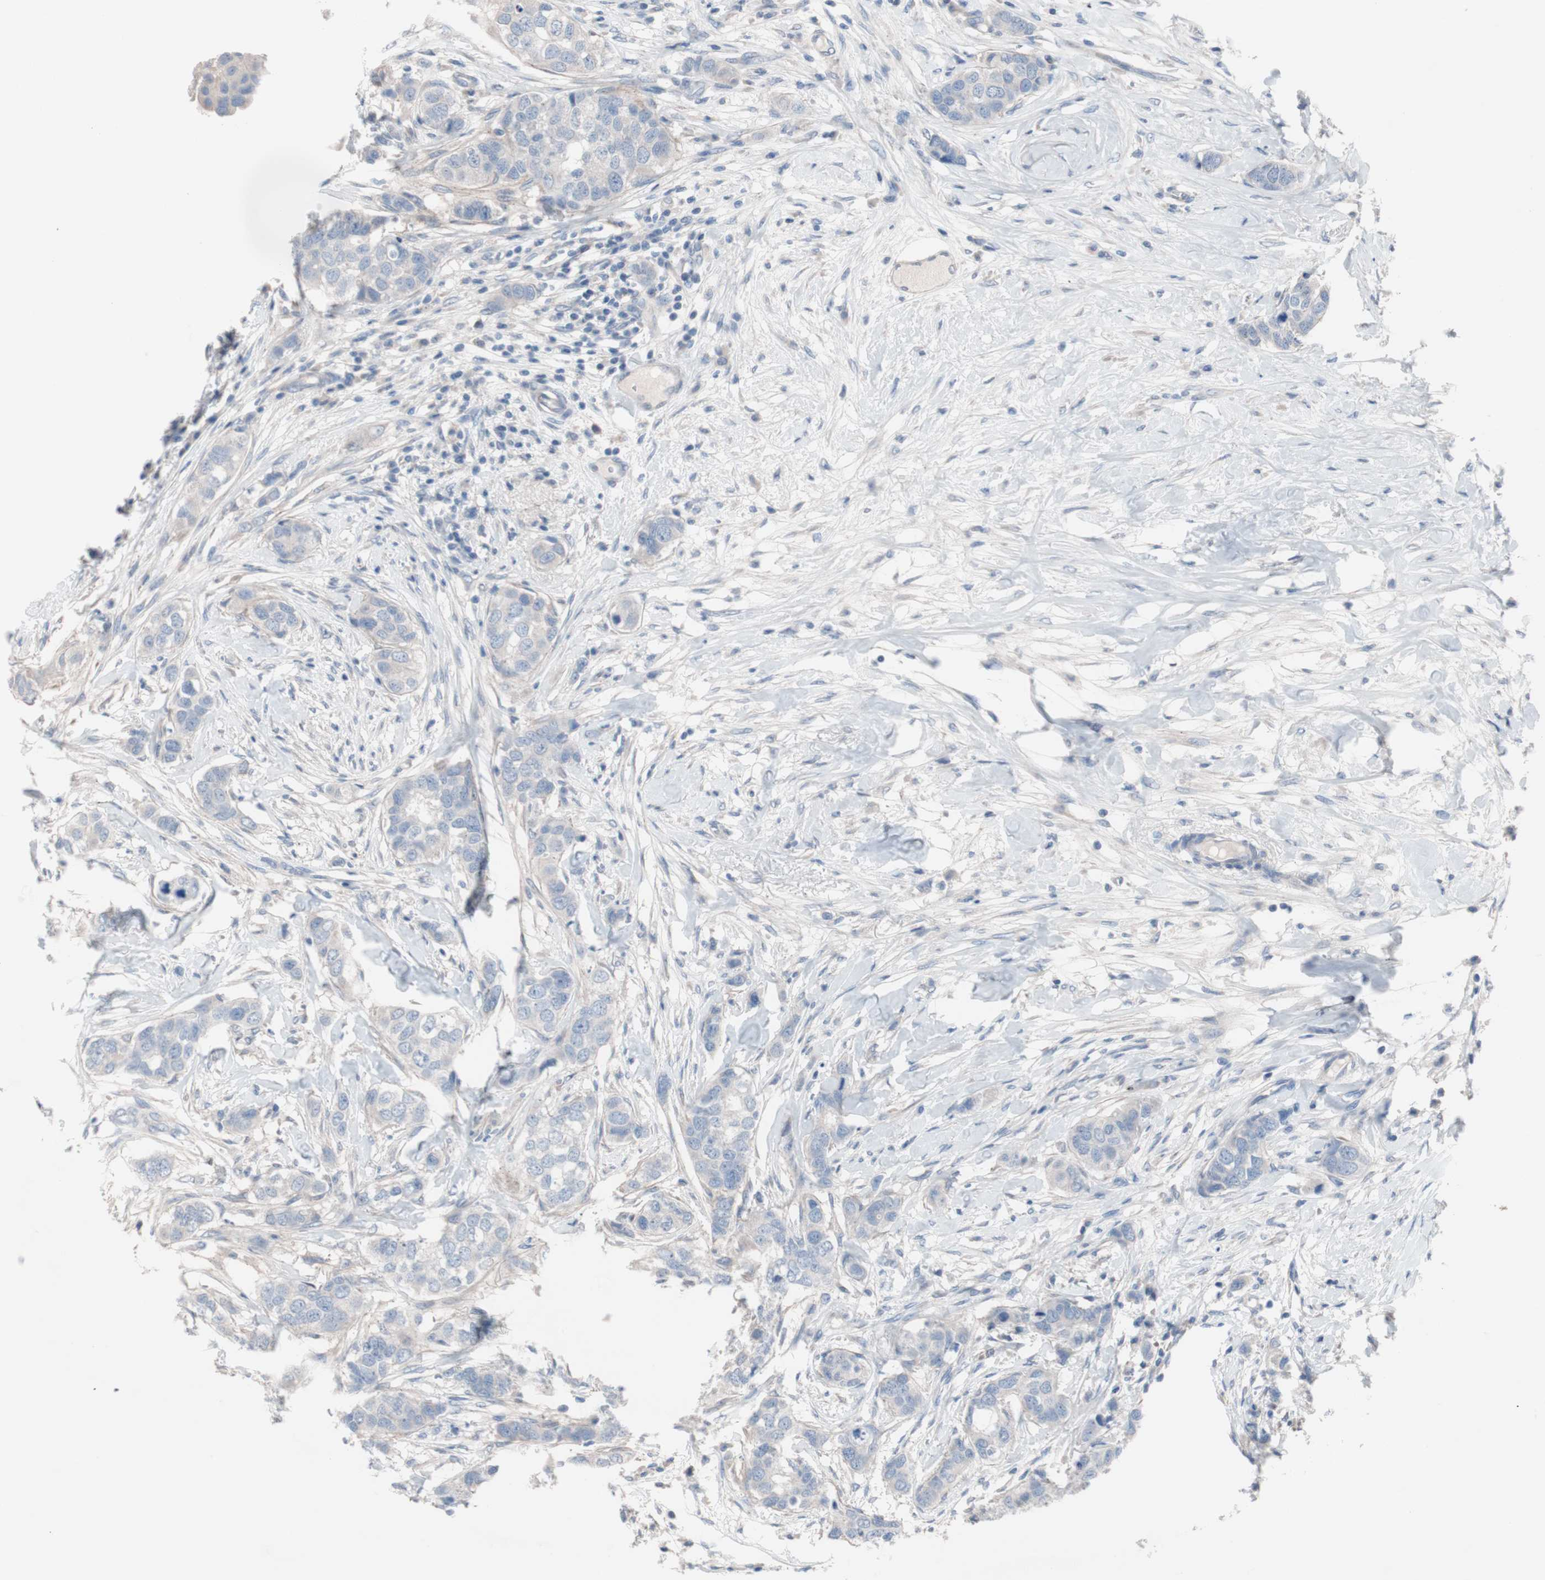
{"staining": {"intensity": "negative", "quantity": "none", "location": "none"}, "tissue": "breast cancer", "cell_type": "Tumor cells", "image_type": "cancer", "snomed": [{"axis": "morphology", "description": "Duct carcinoma"}, {"axis": "topography", "description": "Breast"}], "caption": "Immunohistochemistry histopathology image of breast intraductal carcinoma stained for a protein (brown), which shows no staining in tumor cells.", "gene": "ULBP1", "patient": {"sex": "female", "age": 50}}